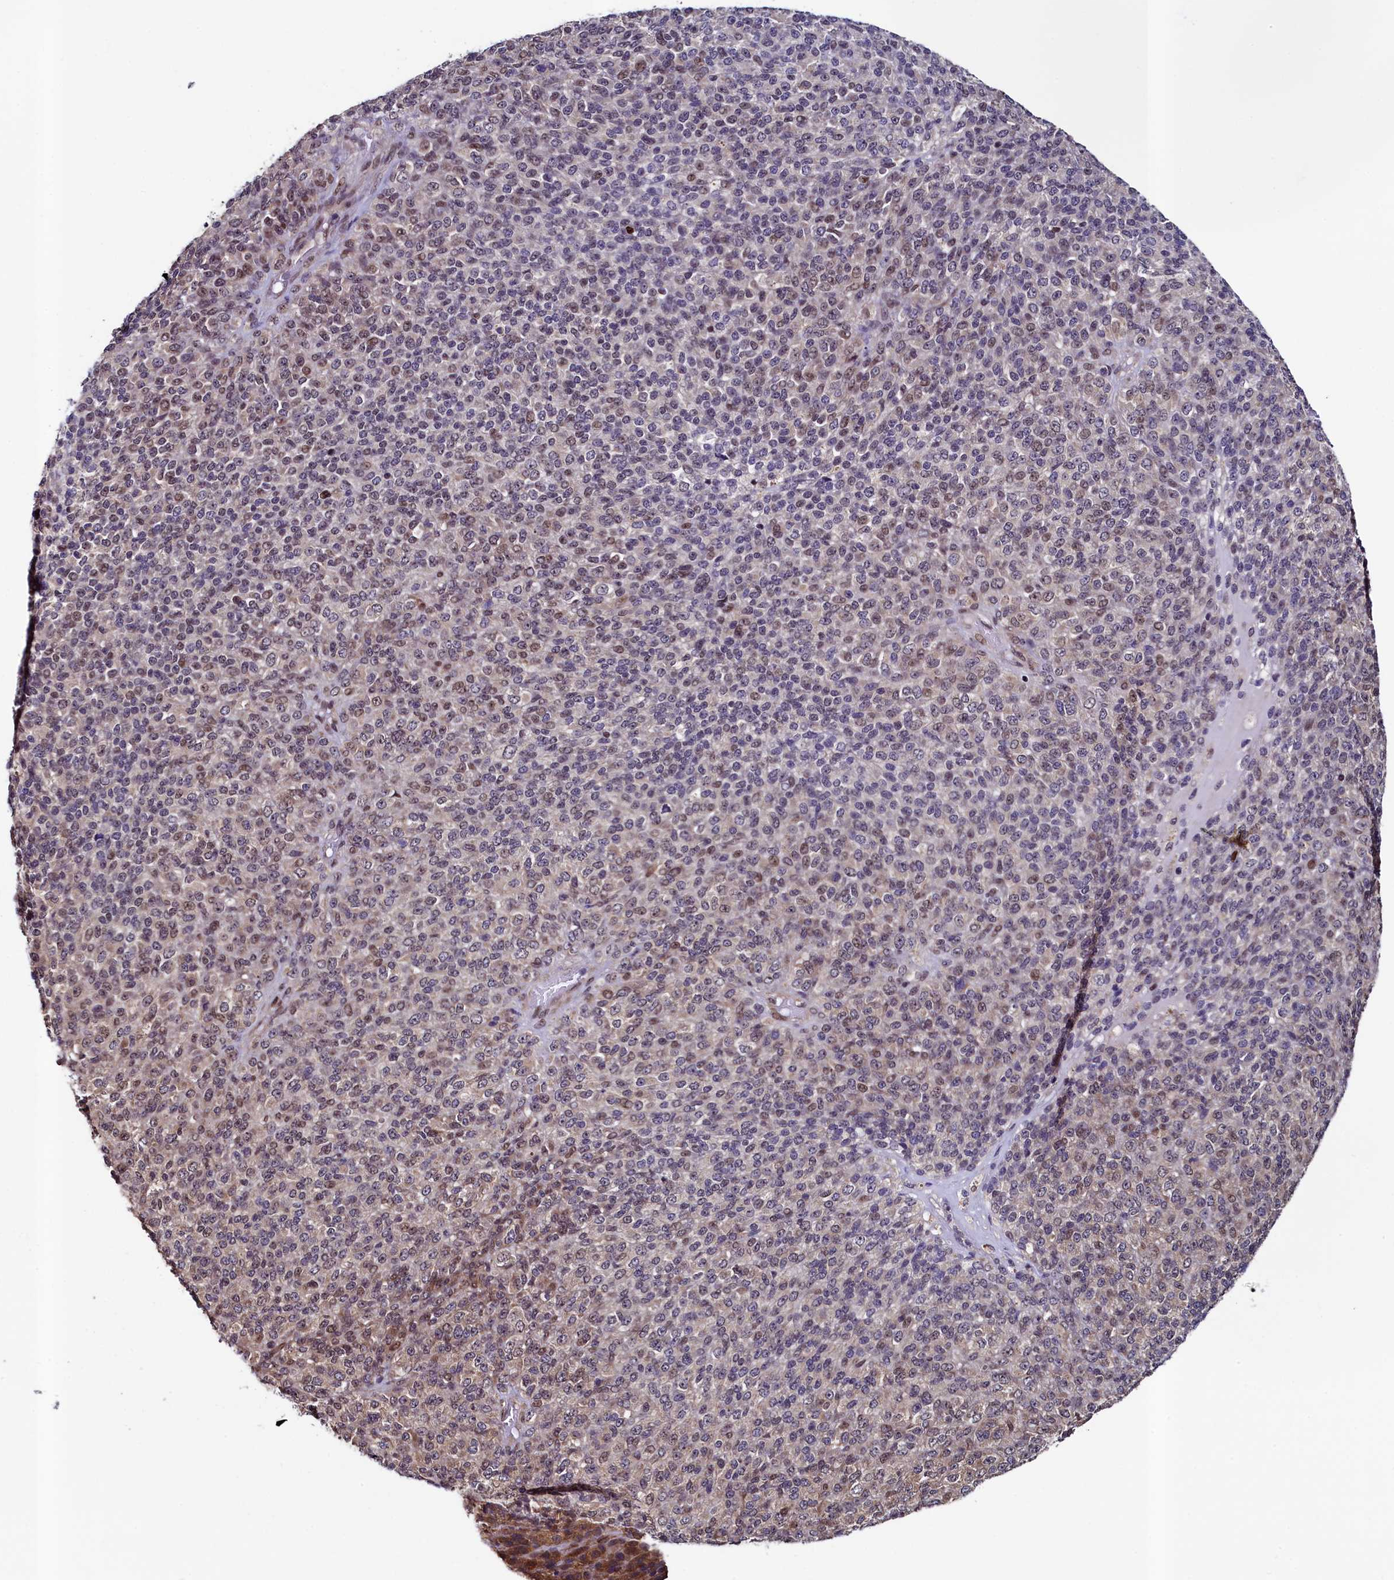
{"staining": {"intensity": "moderate", "quantity": "25%-75%", "location": "cytoplasmic/membranous,nuclear"}, "tissue": "melanoma", "cell_type": "Tumor cells", "image_type": "cancer", "snomed": [{"axis": "morphology", "description": "Malignant melanoma, Metastatic site"}, {"axis": "topography", "description": "Brain"}], "caption": "DAB (3,3'-diaminobenzidine) immunohistochemical staining of human malignant melanoma (metastatic site) displays moderate cytoplasmic/membranous and nuclear protein staining in approximately 25%-75% of tumor cells. The staining was performed using DAB (3,3'-diaminobenzidine), with brown indicating positive protein expression. Nuclei are stained blue with hematoxylin.", "gene": "LEO1", "patient": {"sex": "female", "age": 56}}